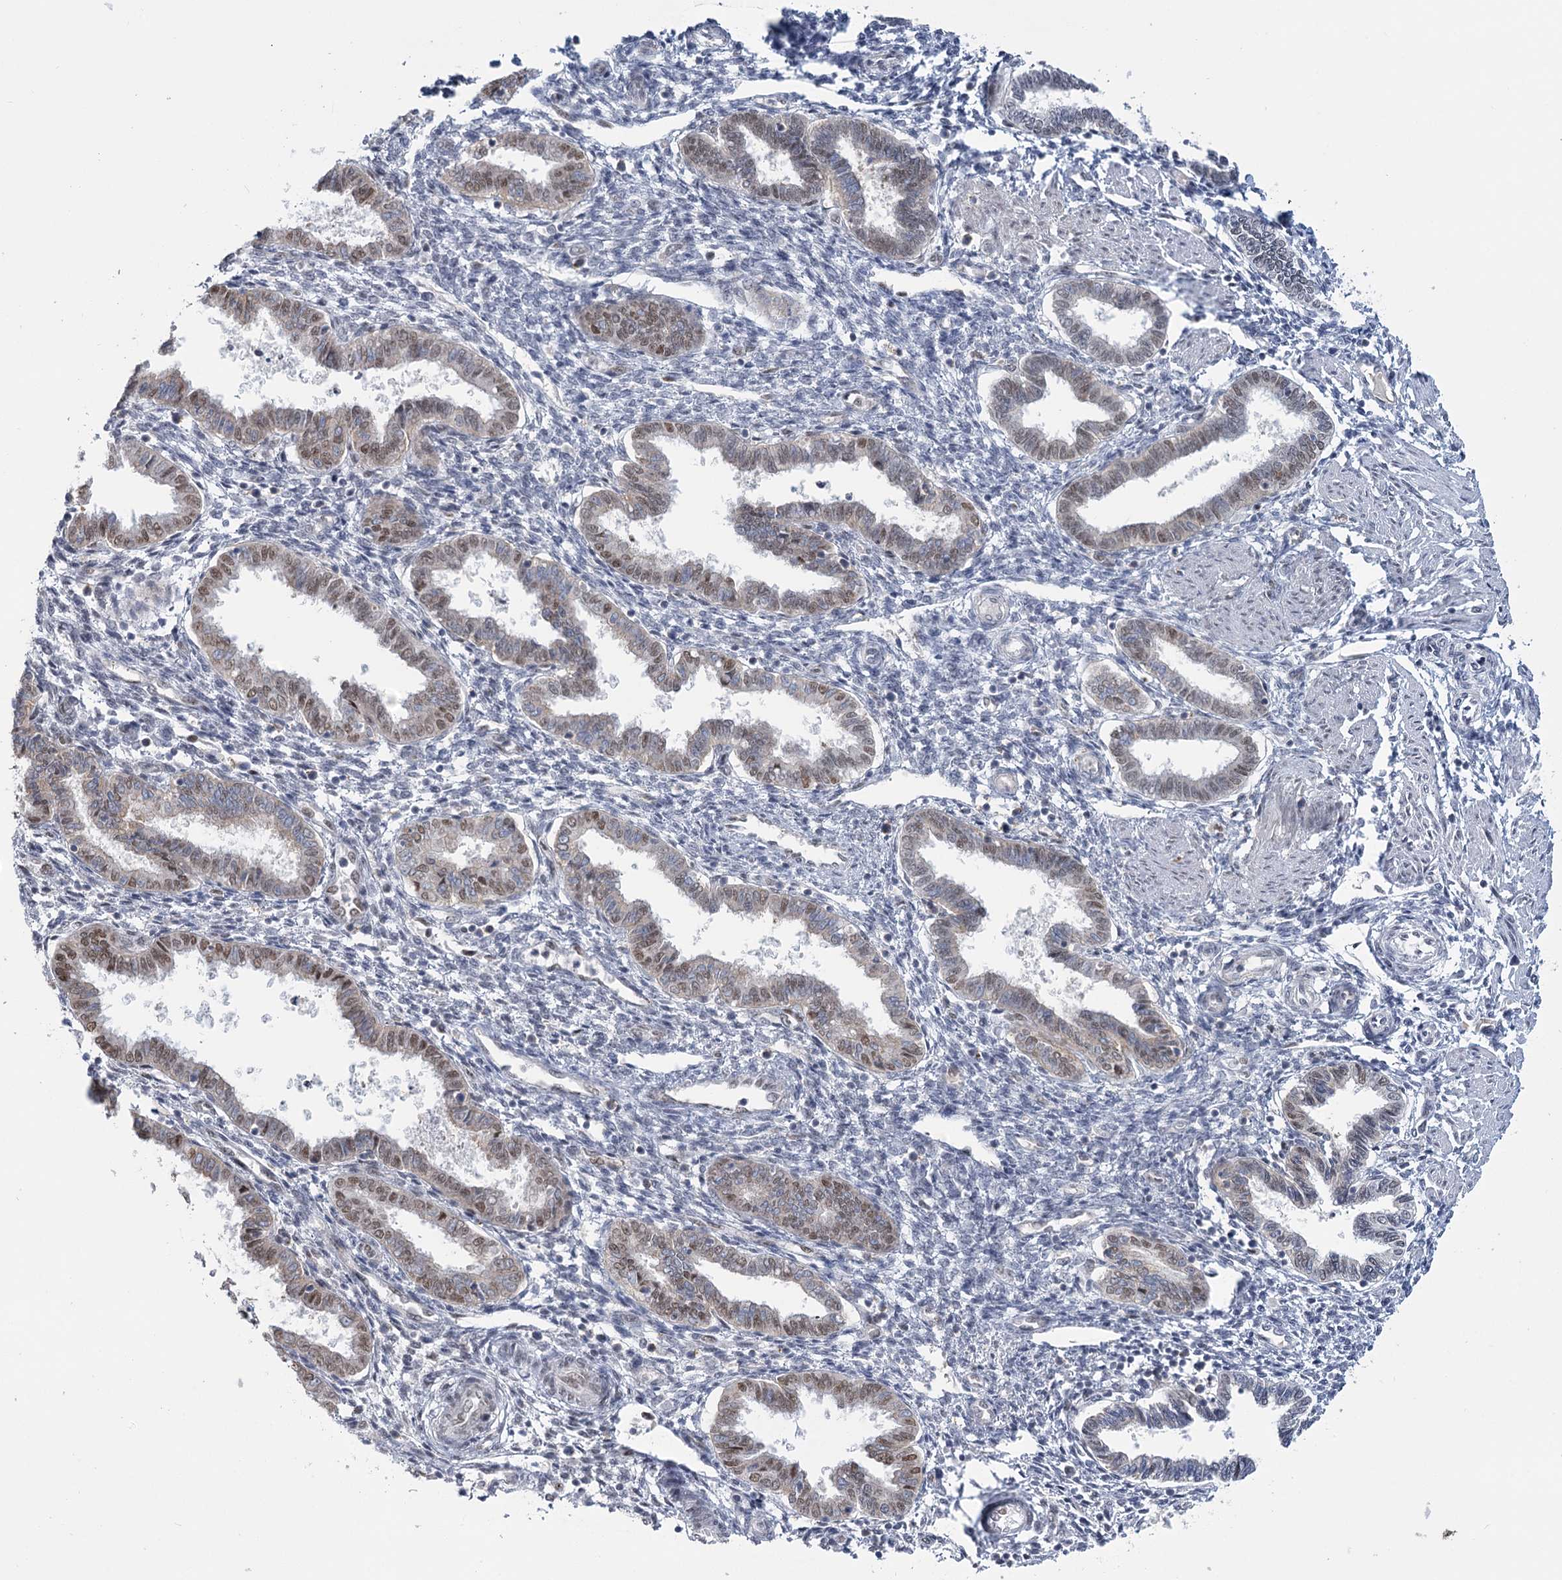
{"staining": {"intensity": "negative", "quantity": "none", "location": "none"}, "tissue": "endometrium", "cell_type": "Cells in endometrial stroma", "image_type": "normal", "snomed": [{"axis": "morphology", "description": "Normal tissue, NOS"}, {"axis": "topography", "description": "Endometrium"}], "caption": "Cells in endometrial stroma show no significant protein expression in benign endometrium.", "gene": "MTG1", "patient": {"sex": "female", "age": 33}}